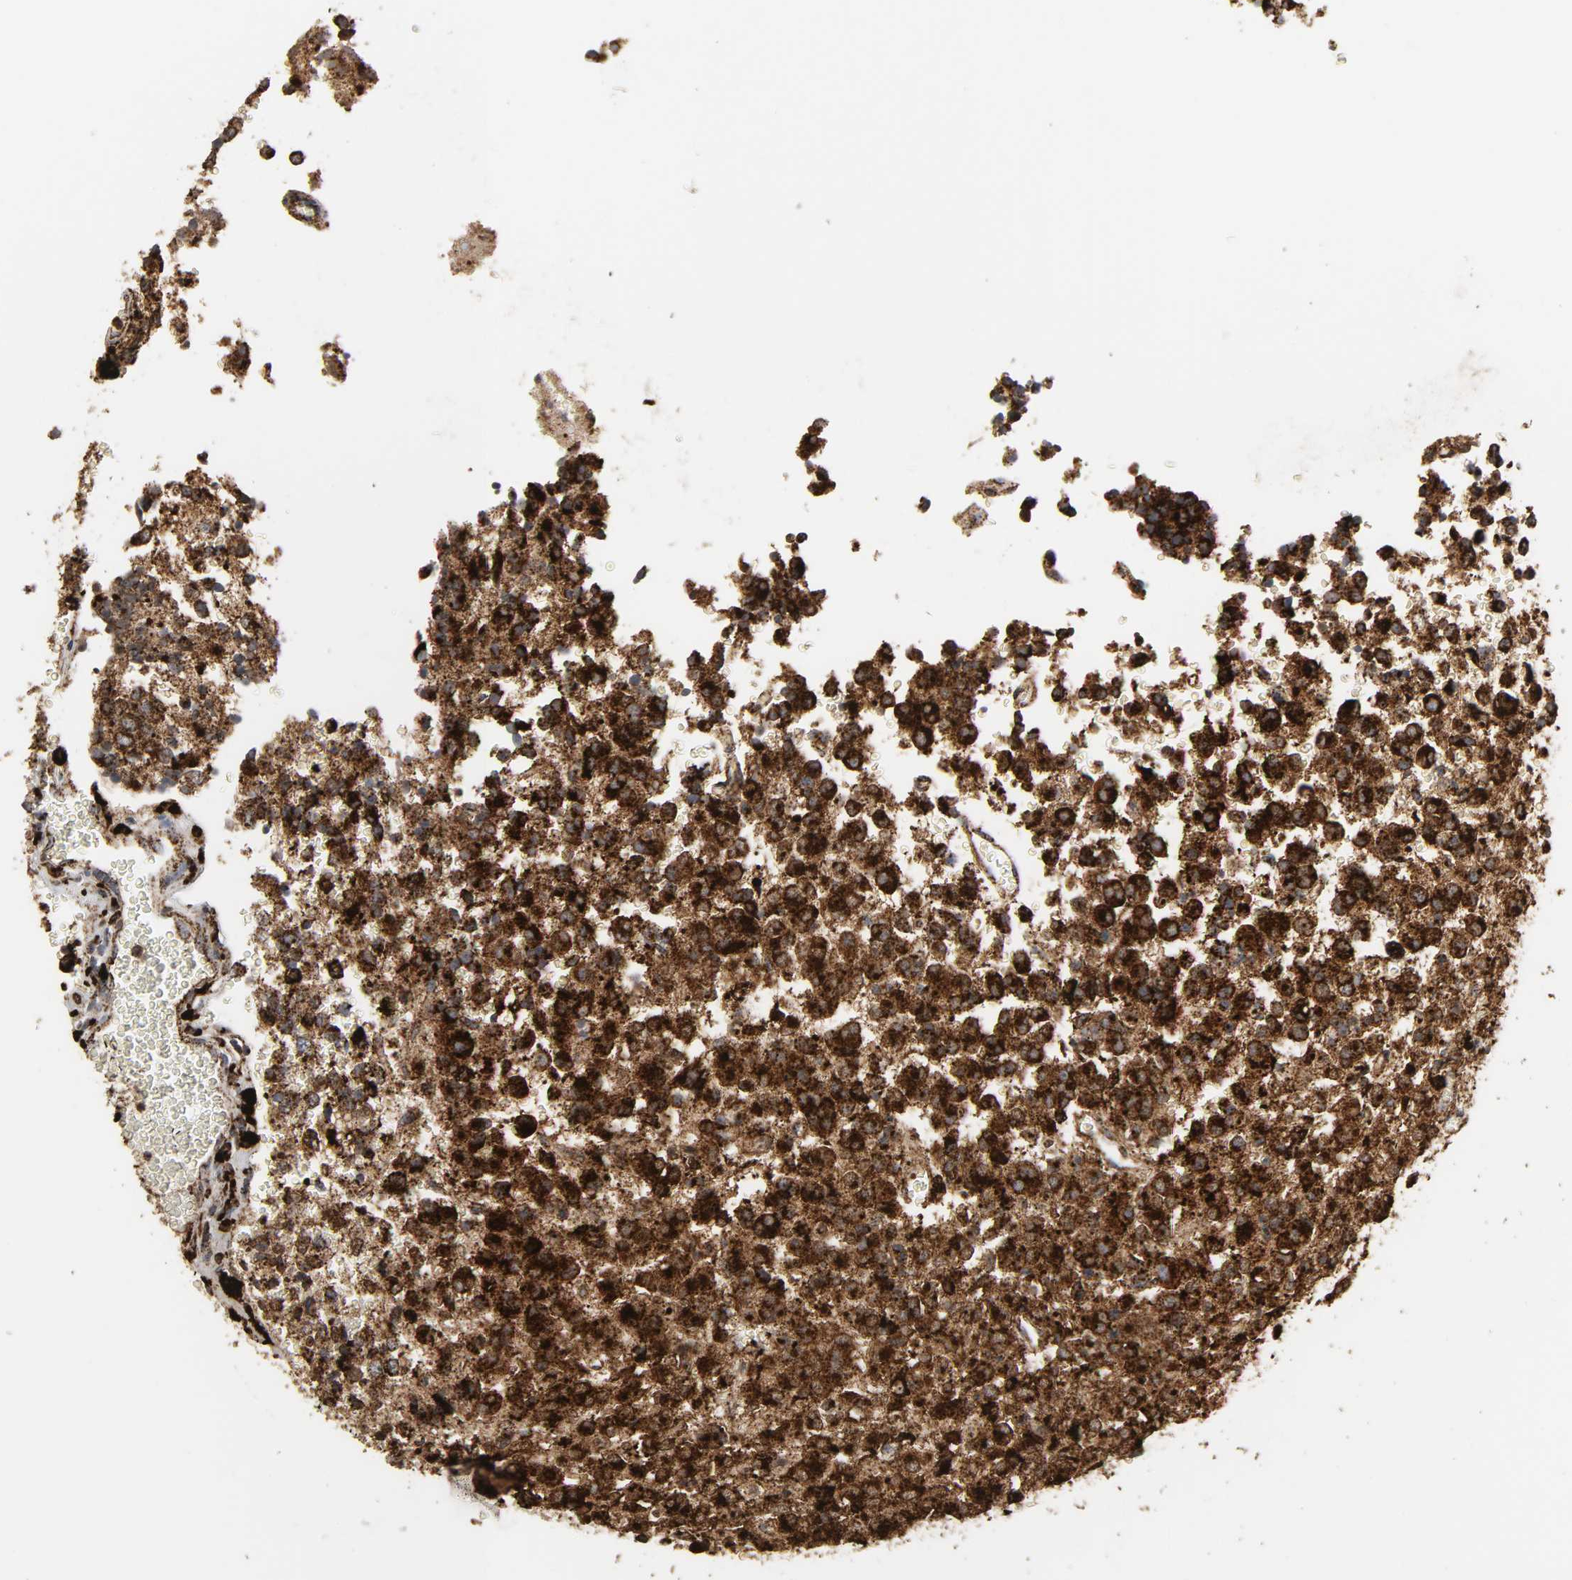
{"staining": {"intensity": "strong", "quantity": ">75%", "location": "cytoplasmic/membranous"}, "tissue": "glioma", "cell_type": "Tumor cells", "image_type": "cancer", "snomed": [{"axis": "morphology", "description": "Glioma, malignant, High grade"}, {"axis": "topography", "description": "pancreas cauda"}], "caption": "Protein expression analysis of human malignant high-grade glioma reveals strong cytoplasmic/membranous positivity in approximately >75% of tumor cells. The staining is performed using DAB brown chromogen to label protein expression. The nuclei are counter-stained blue using hematoxylin.", "gene": "PSAP", "patient": {"sex": "male", "age": 60}}